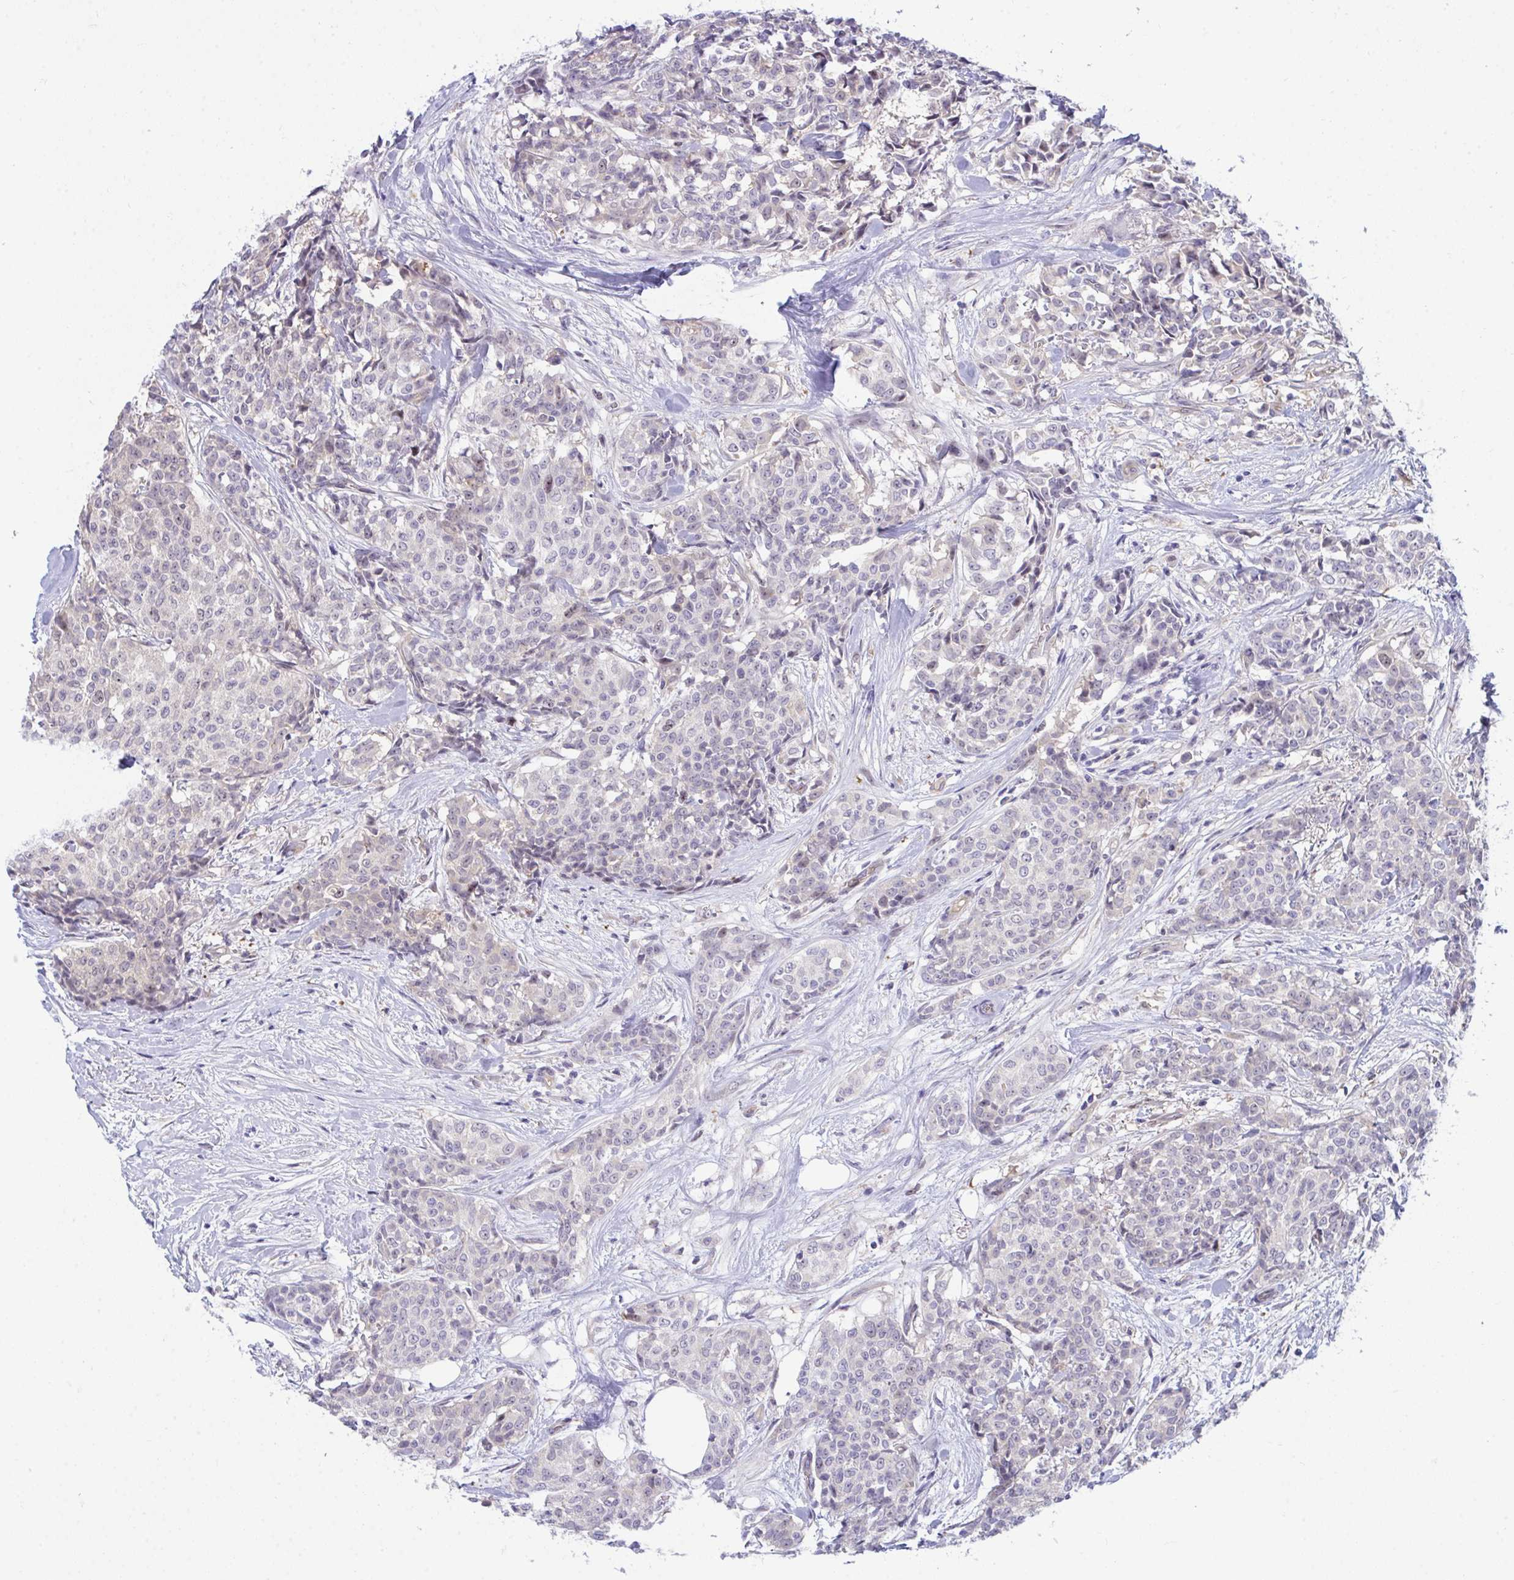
{"staining": {"intensity": "weak", "quantity": "<25%", "location": "nuclear"}, "tissue": "breast cancer", "cell_type": "Tumor cells", "image_type": "cancer", "snomed": [{"axis": "morphology", "description": "Duct carcinoma"}, {"axis": "topography", "description": "Breast"}], "caption": "A micrograph of human breast cancer is negative for staining in tumor cells.", "gene": "CENPQ", "patient": {"sex": "female", "age": 91}}